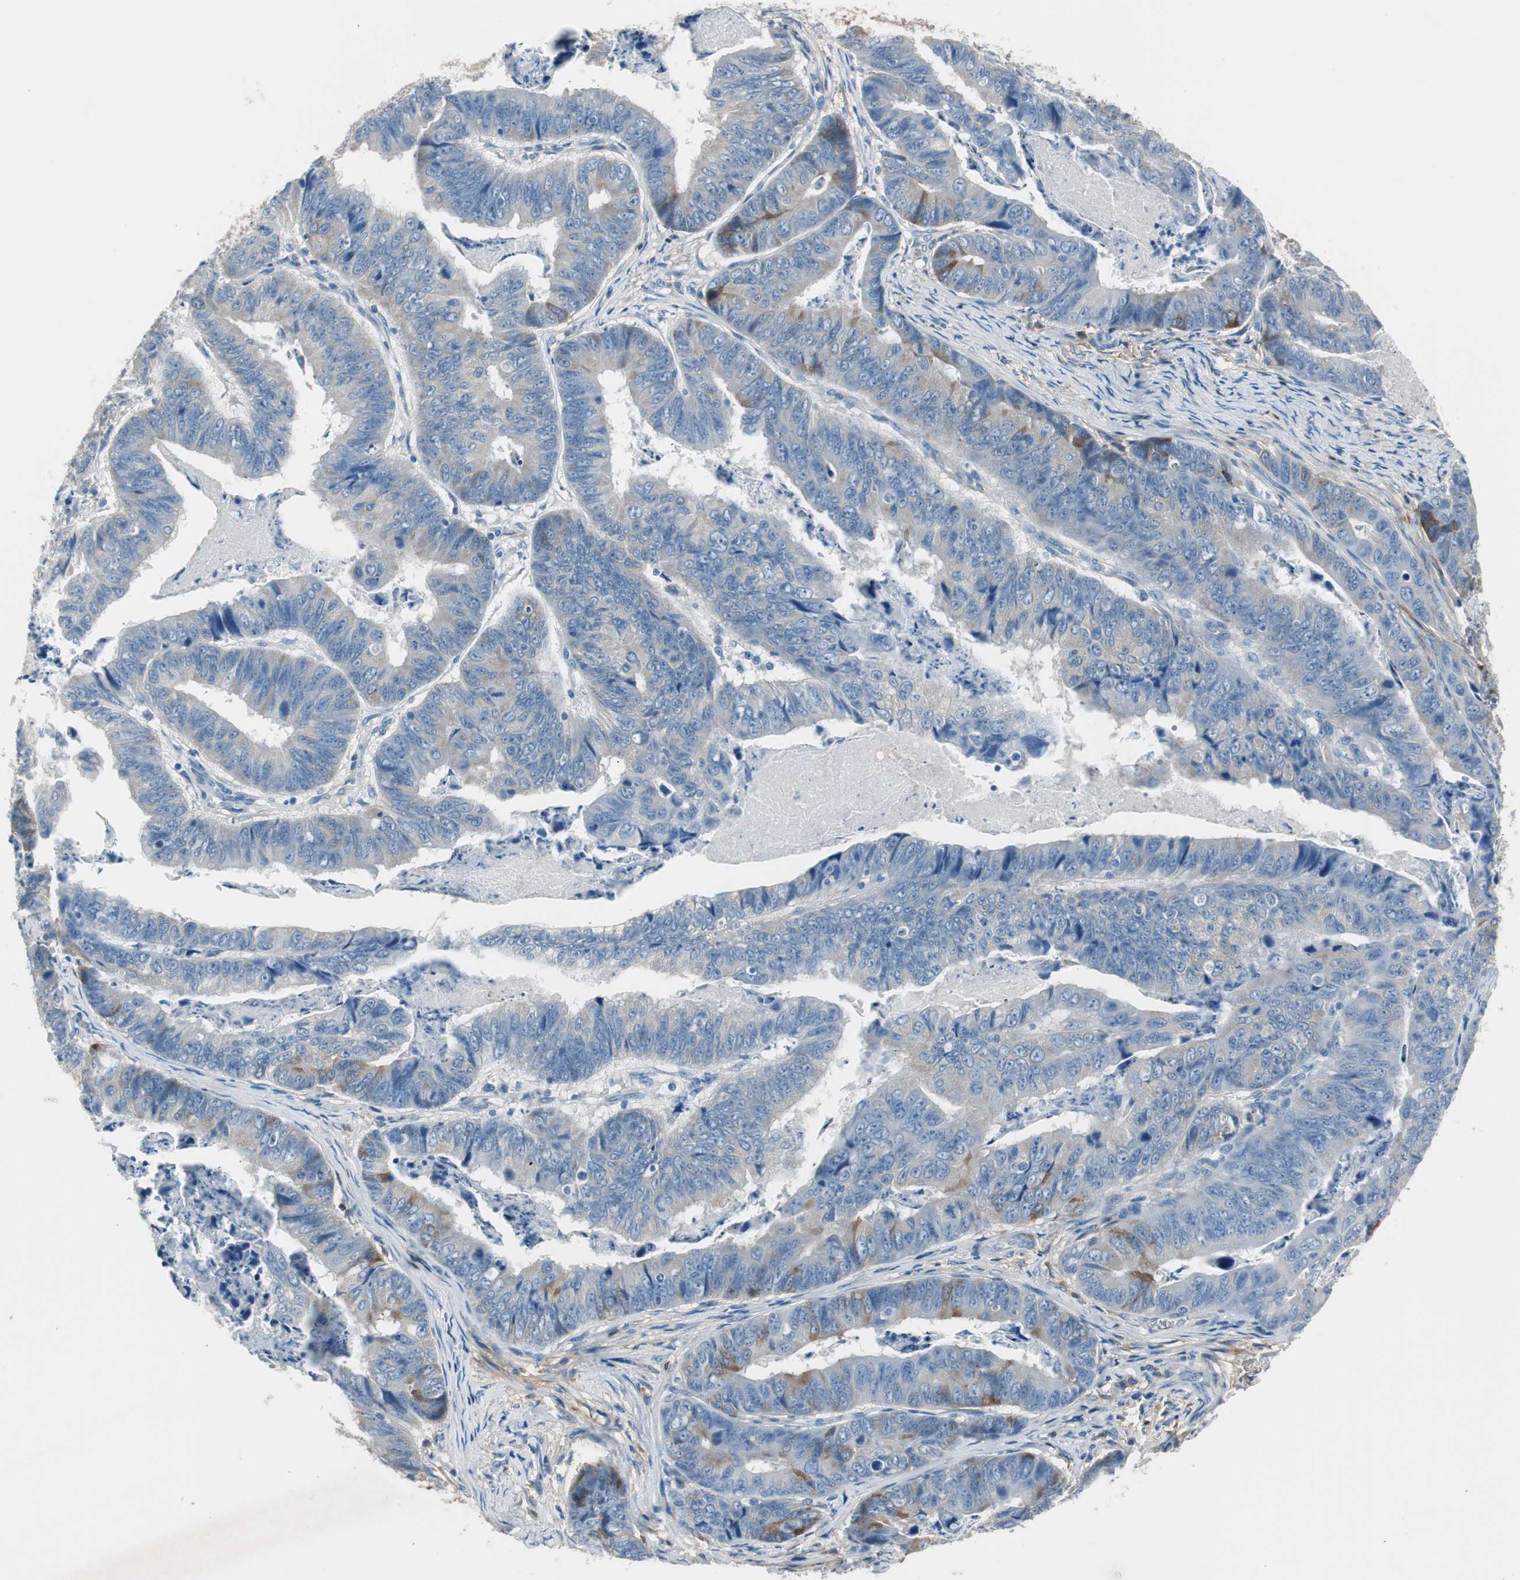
{"staining": {"intensity": "weak", "quantity": "<25%", "location": "cytoplasmic/membranous"}, "tissue": "stomach cancer", "cell_type": "Tumor cells", "image_type": "cancer", "snomed": [{"axis": "morphology", "description": "Adenocarcinoma, NOS"}, {"axis": "topography", "description": "Stomach, lower"}], "caption": "DAB immunohistochemical staining of human adenocarcinoma (stomach) exhibits no significant expression in tumor cells. (Immunohistochemistry (ihc), brightfield microscopy, high magnification).", "gene": "SERPINF1", "patient": {"sex": "male", "age": 77}}